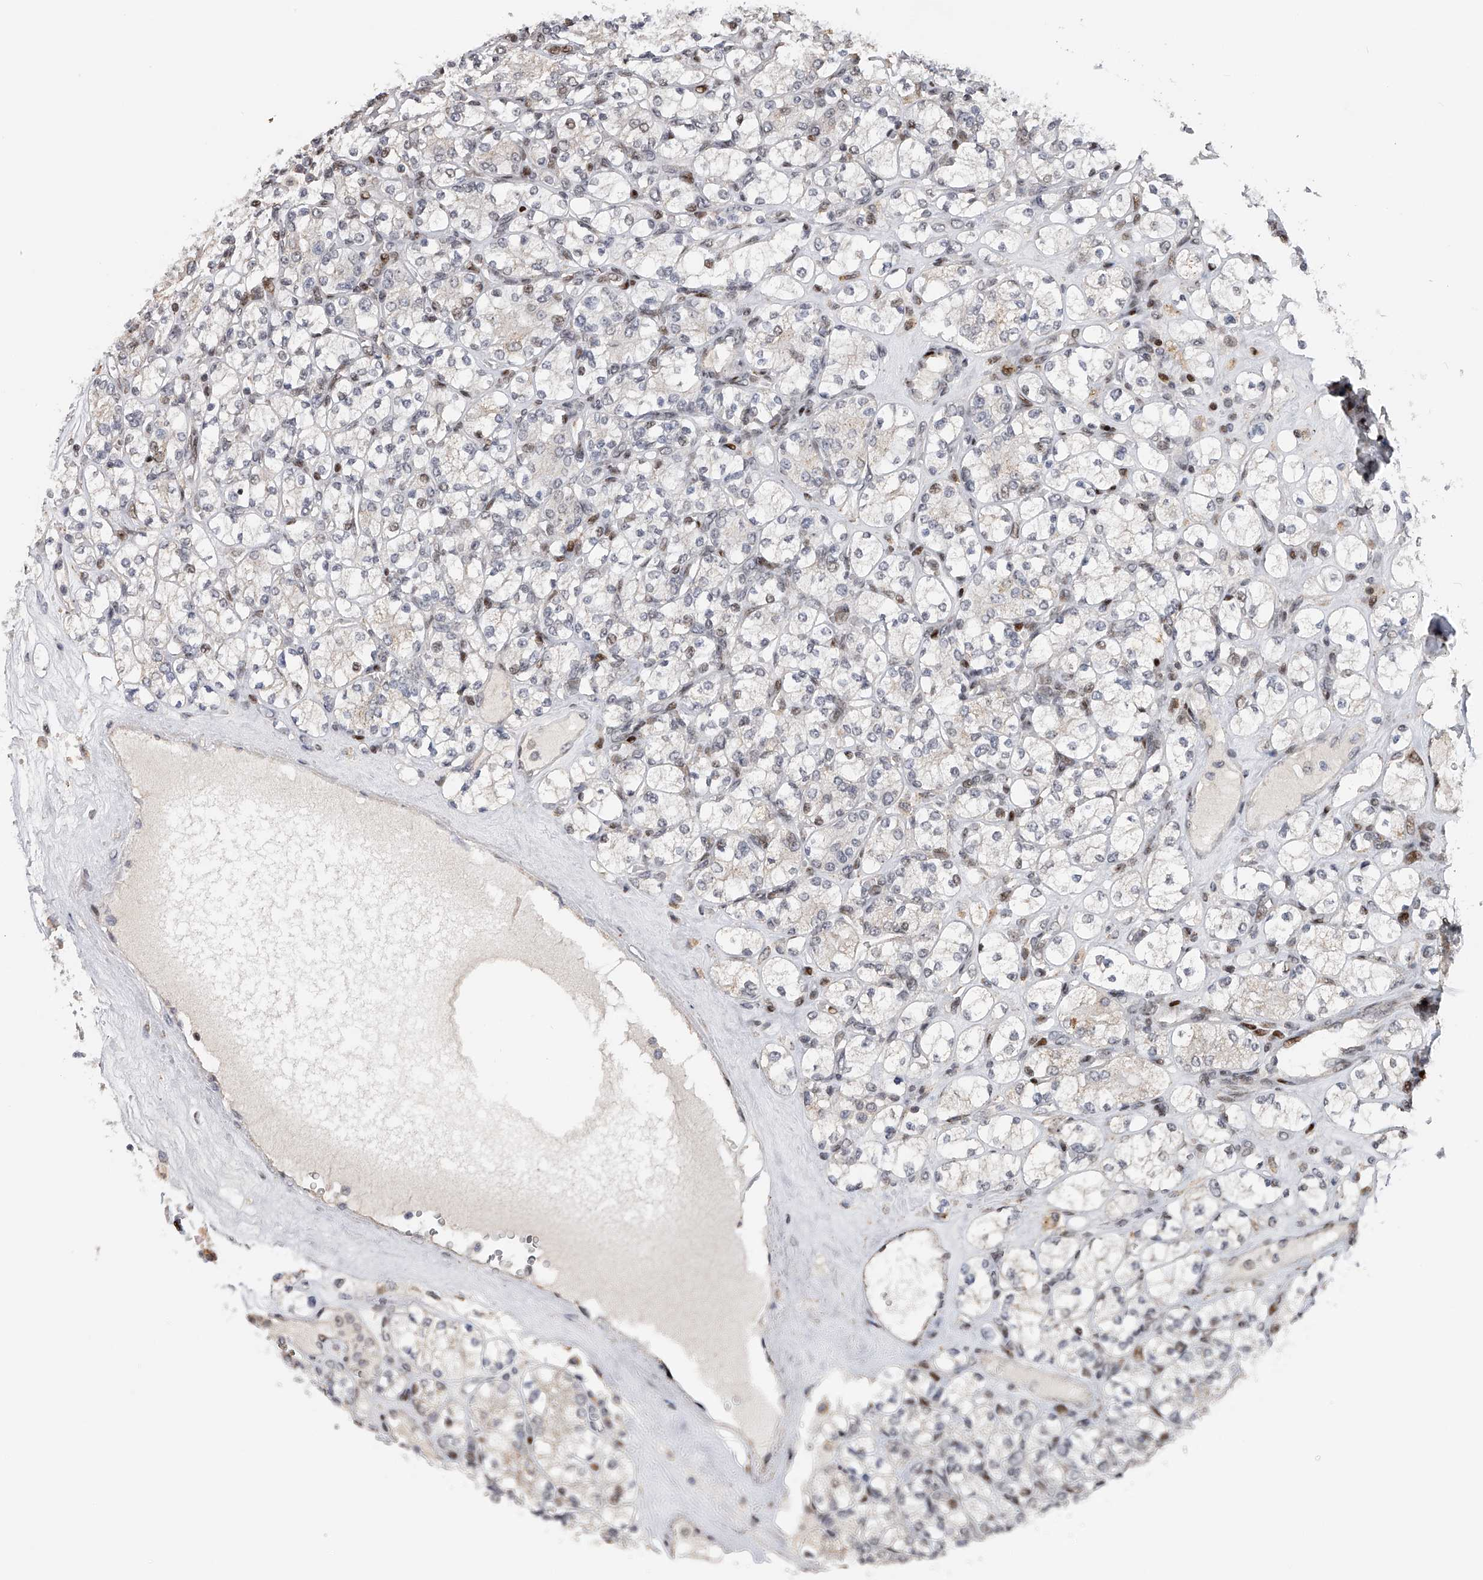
{"staining": {"intensity": "negative", "quantity": "none", "location": "none"}, "tissue": "renal cancer", "cell_type": "Tumor cells", "image_type": "cancer", "snomed": [{"axis": "morphology", "description": "Adenocarcinoma, NOS"}, {"axis": "topography", "description": "Kidney"}], "caption": "Protein analysis of adenocarcinoma (renal) displays no significant expression in tumor cells.", "gene": "RWDD2A", "patient": {"sex": "male", "age": 77}}